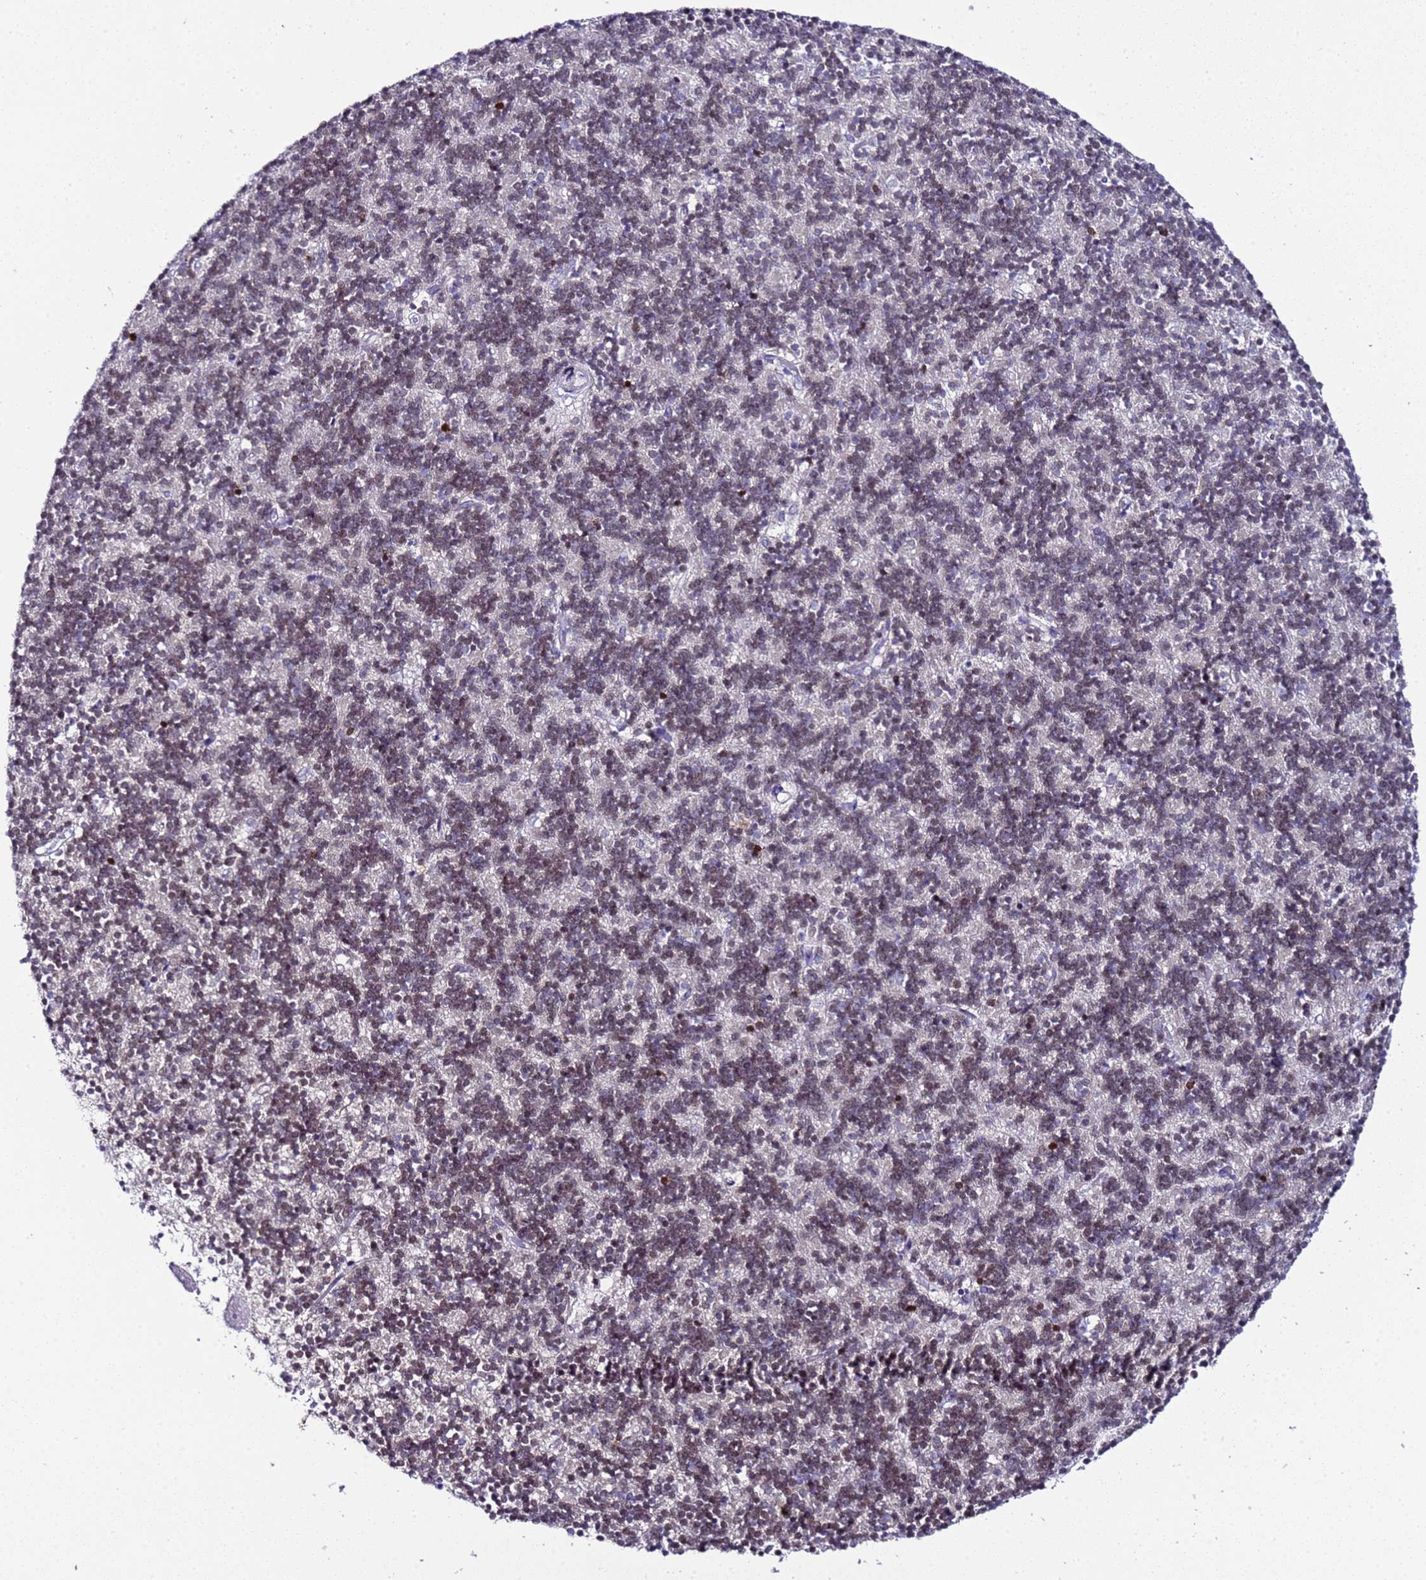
{"staining": {"intensity": "moderate", "quantity": ">75%", "location": "nuclear"}, "tissue": "cerebellum", "cell_type": "Cells in granular layer", "image_type": "normal", "snomed": [{"axis": "morphology", "description": "Normal tissue, NOS"}, {"axis": "topography", "description": "Cerebellum"}], "caption": "The histopathology image demonstrates a brown stain indicating the presence of a protein in the nuclear of cells in granular layer in cerebellum.", "gene": "BCL7A", "patient": {"sex": "male", "age": 54}}